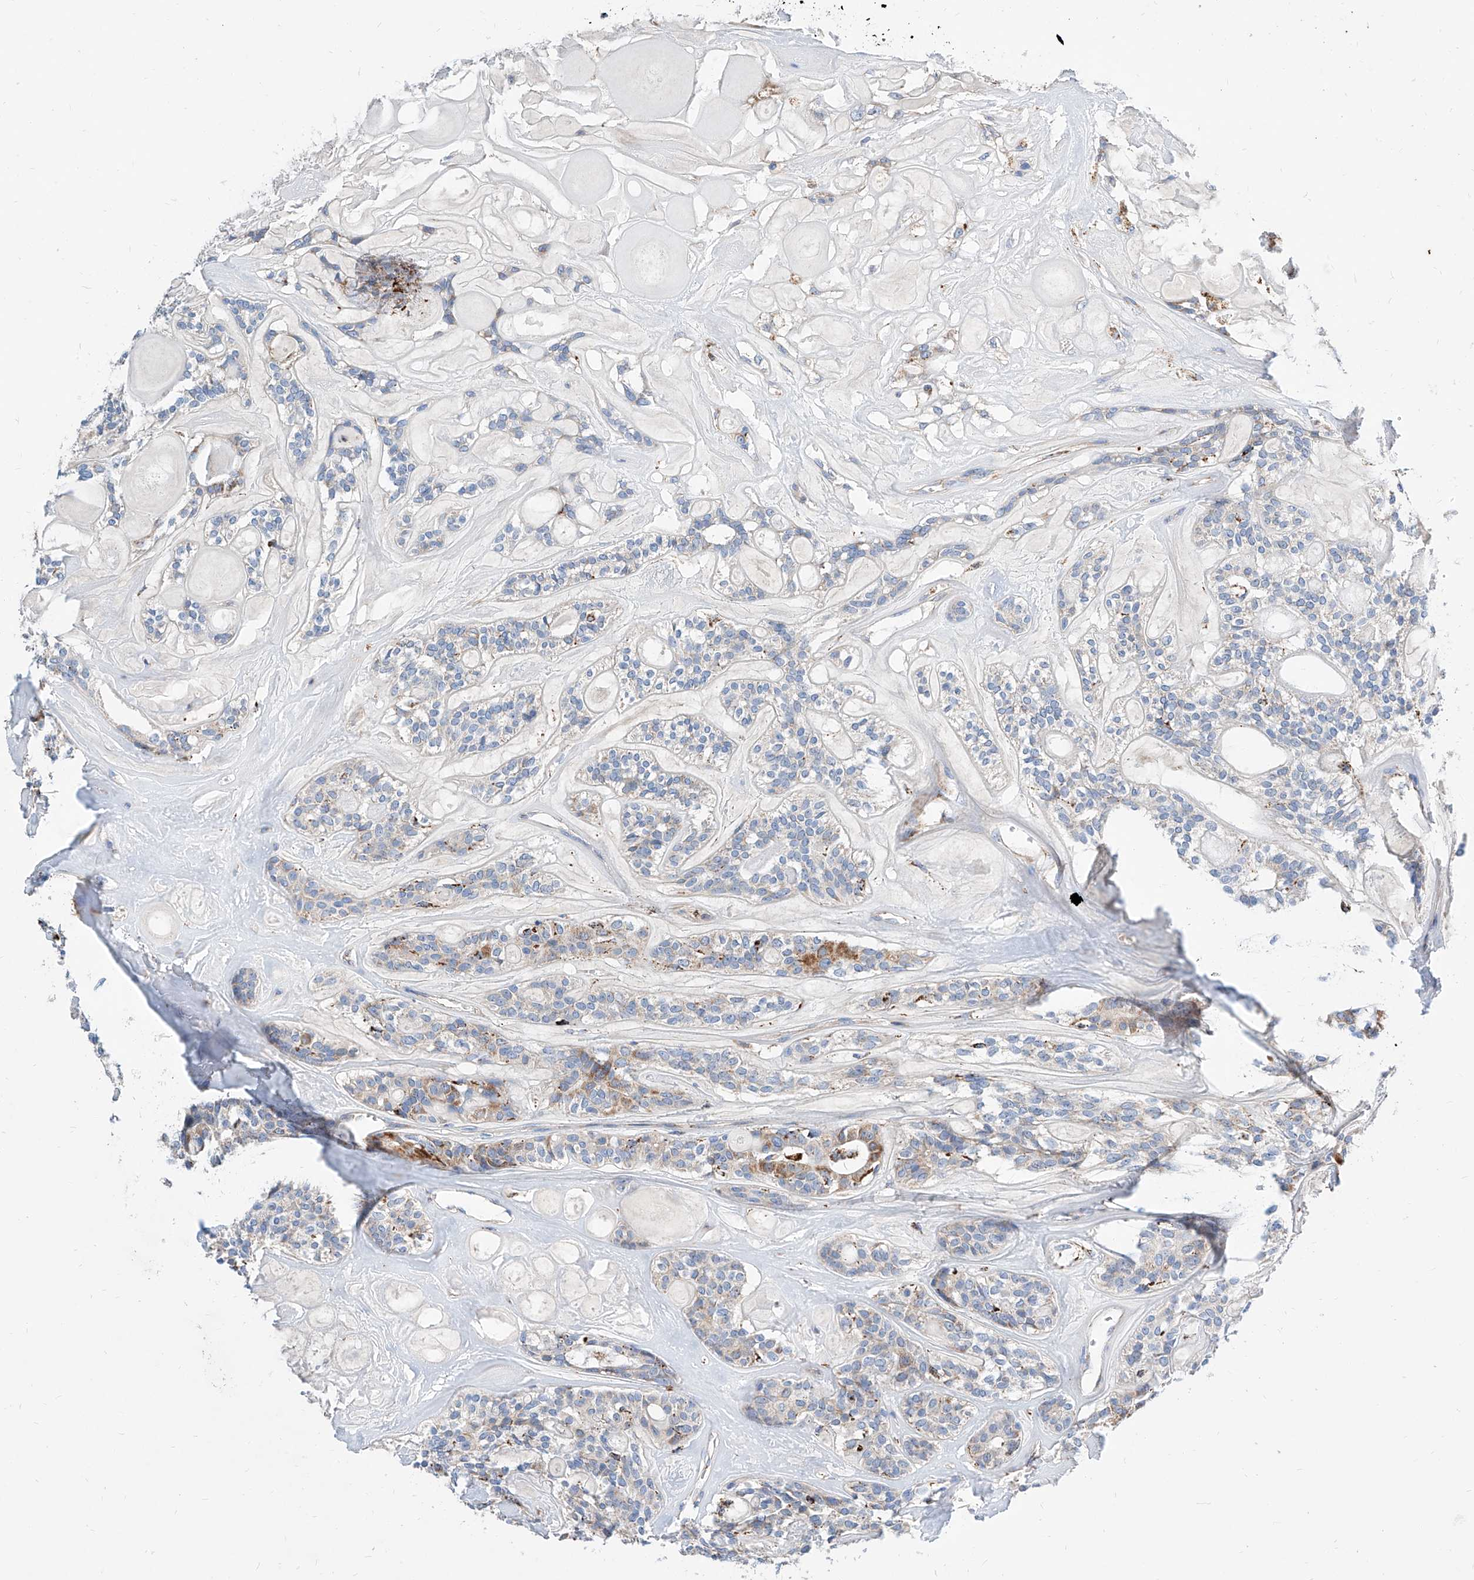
{"staining": {"intensity": "weak", "quantity": "<25%", "location": "cytoplasmic/membranous"}, "tissue": "head and neck cancer", "cell_type": "Tumor cells", "image_type": "cancer", "snomed": [{"axis": "morphology", "description": "Adenocarcinoma, NOS"}, {"axis": "topography", "description": "Head-Neck"}], "caption": "This is an IHC histopathology image of human head and neck cancer. There is no expression in tumor cells.", "gene": "CPNE5", "patient": {"sex": "male", "age": 66}}